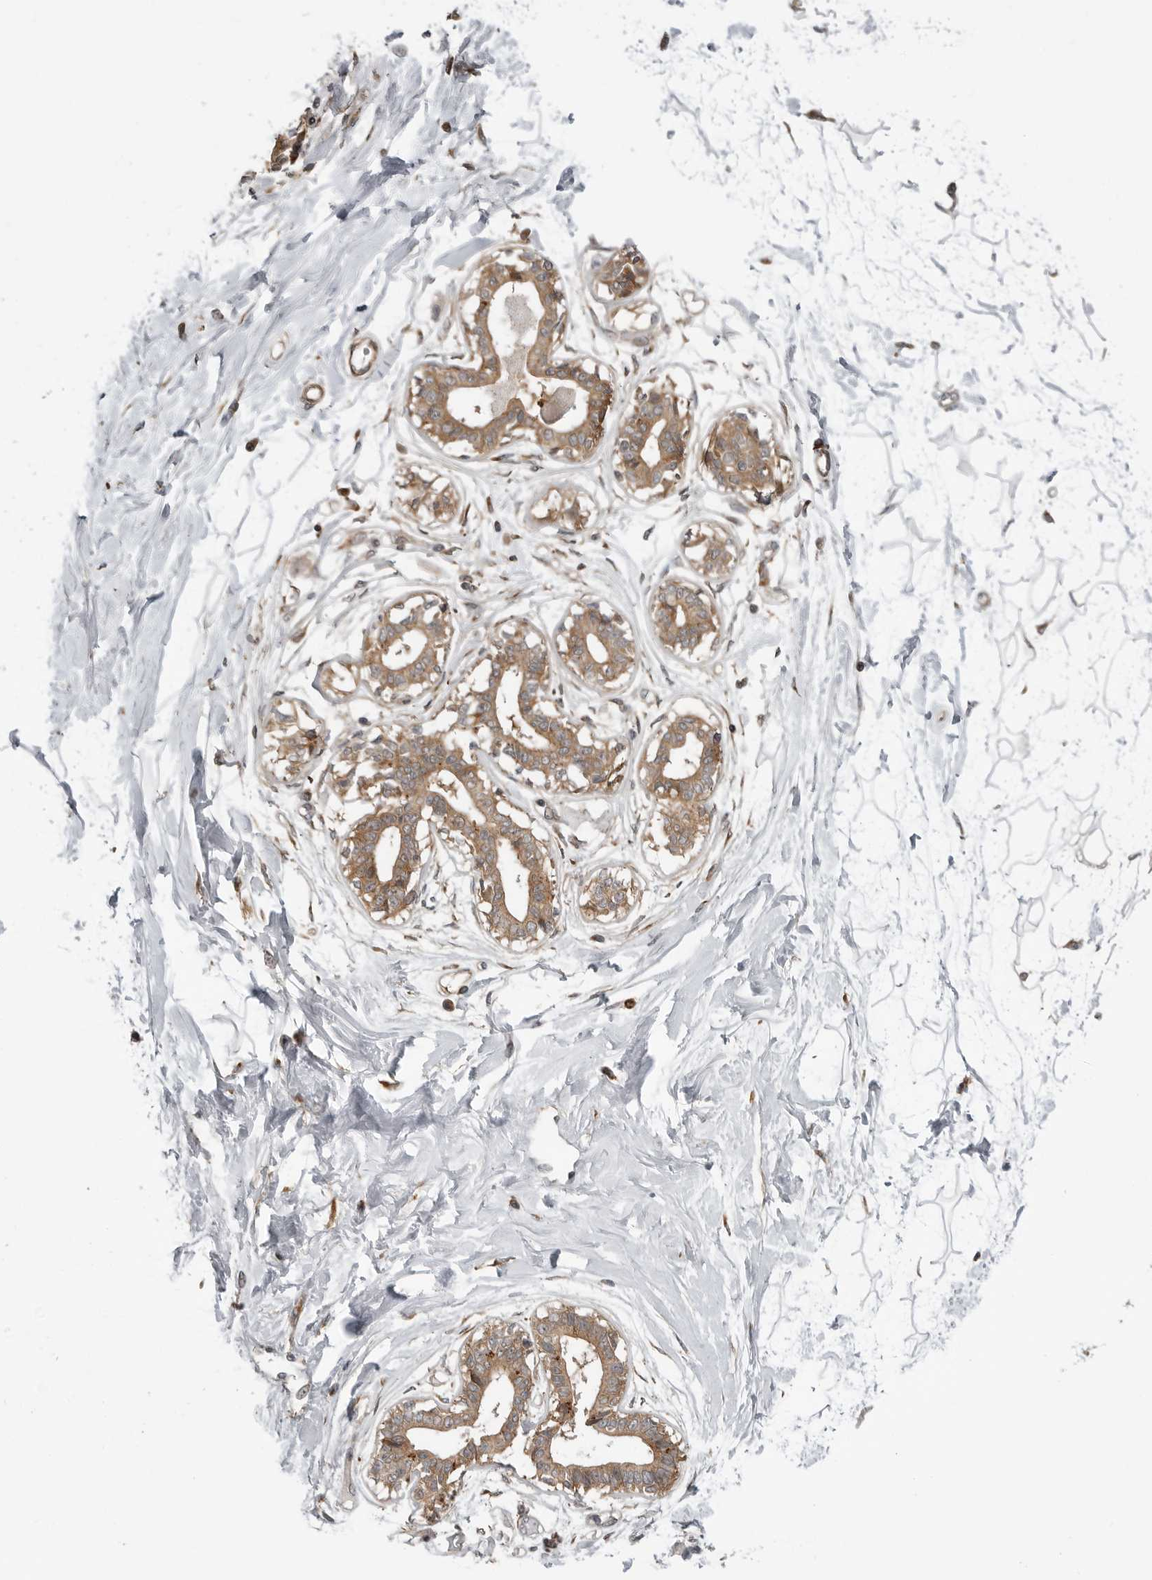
{"staining": {"intensity": "weak", "quantity": ">75%", "location": "cytoplasmic/membranous"}, "tissue": "breast", "cell_type": "Adipocytes", "image_type": "normal", "snomed": [{"axis": "morphology", "description": "Normal tissue, NOS"}, {"axis": "topography", "description": "Breast"}], "caption": "Protein staining shows weak cytoplasmic/membranous expression in approximately >75% of adipocytes in unremarkable breast. The protein is stained brown, and the nuclei are stained in blue (DAB IHC with brightfield microscopy, high magnification).", "gene": "LRRC45", "patient": {"sex": "female", "age": 45}}